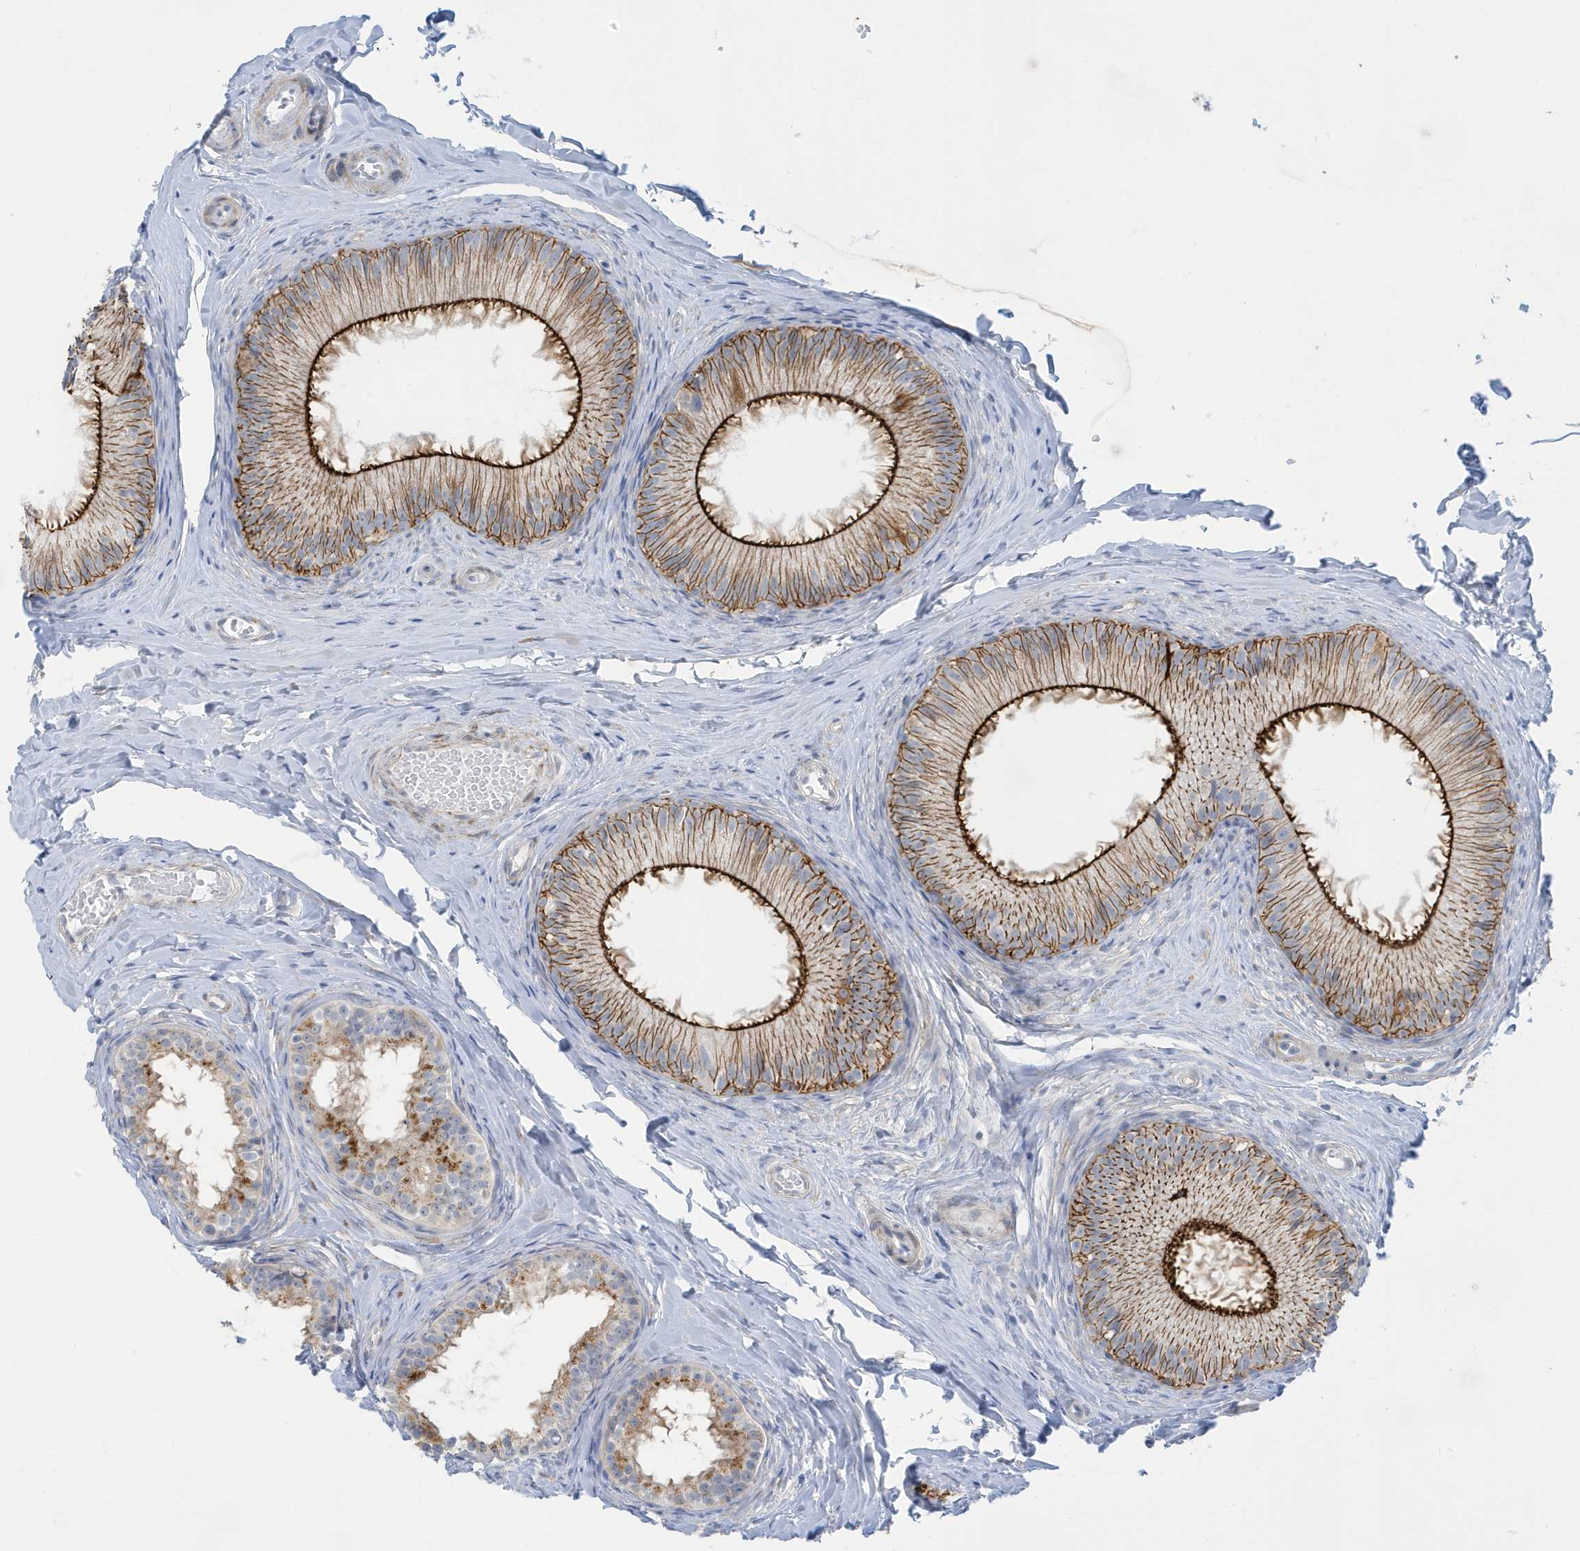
{"staining": {"intensity": "strong", "quantity": "25%-75%", "location": "cytoplasmic/membranous"}, "tissue": "epididymis", "cell_type": "Glandular cells", "image_type": "normal", "snomed": [{"axis": "morphology", "description": "Normal tissue, NOS"}, {"axis": "topography", "description": "Epididymis"}], "caption": "Glandular cells show strong cytoplasmic/membranous staining in about 25%-75% of cells in normal epididymis.", "gene": "PERM1", "patient": {"sex": "male", "age": 34}}